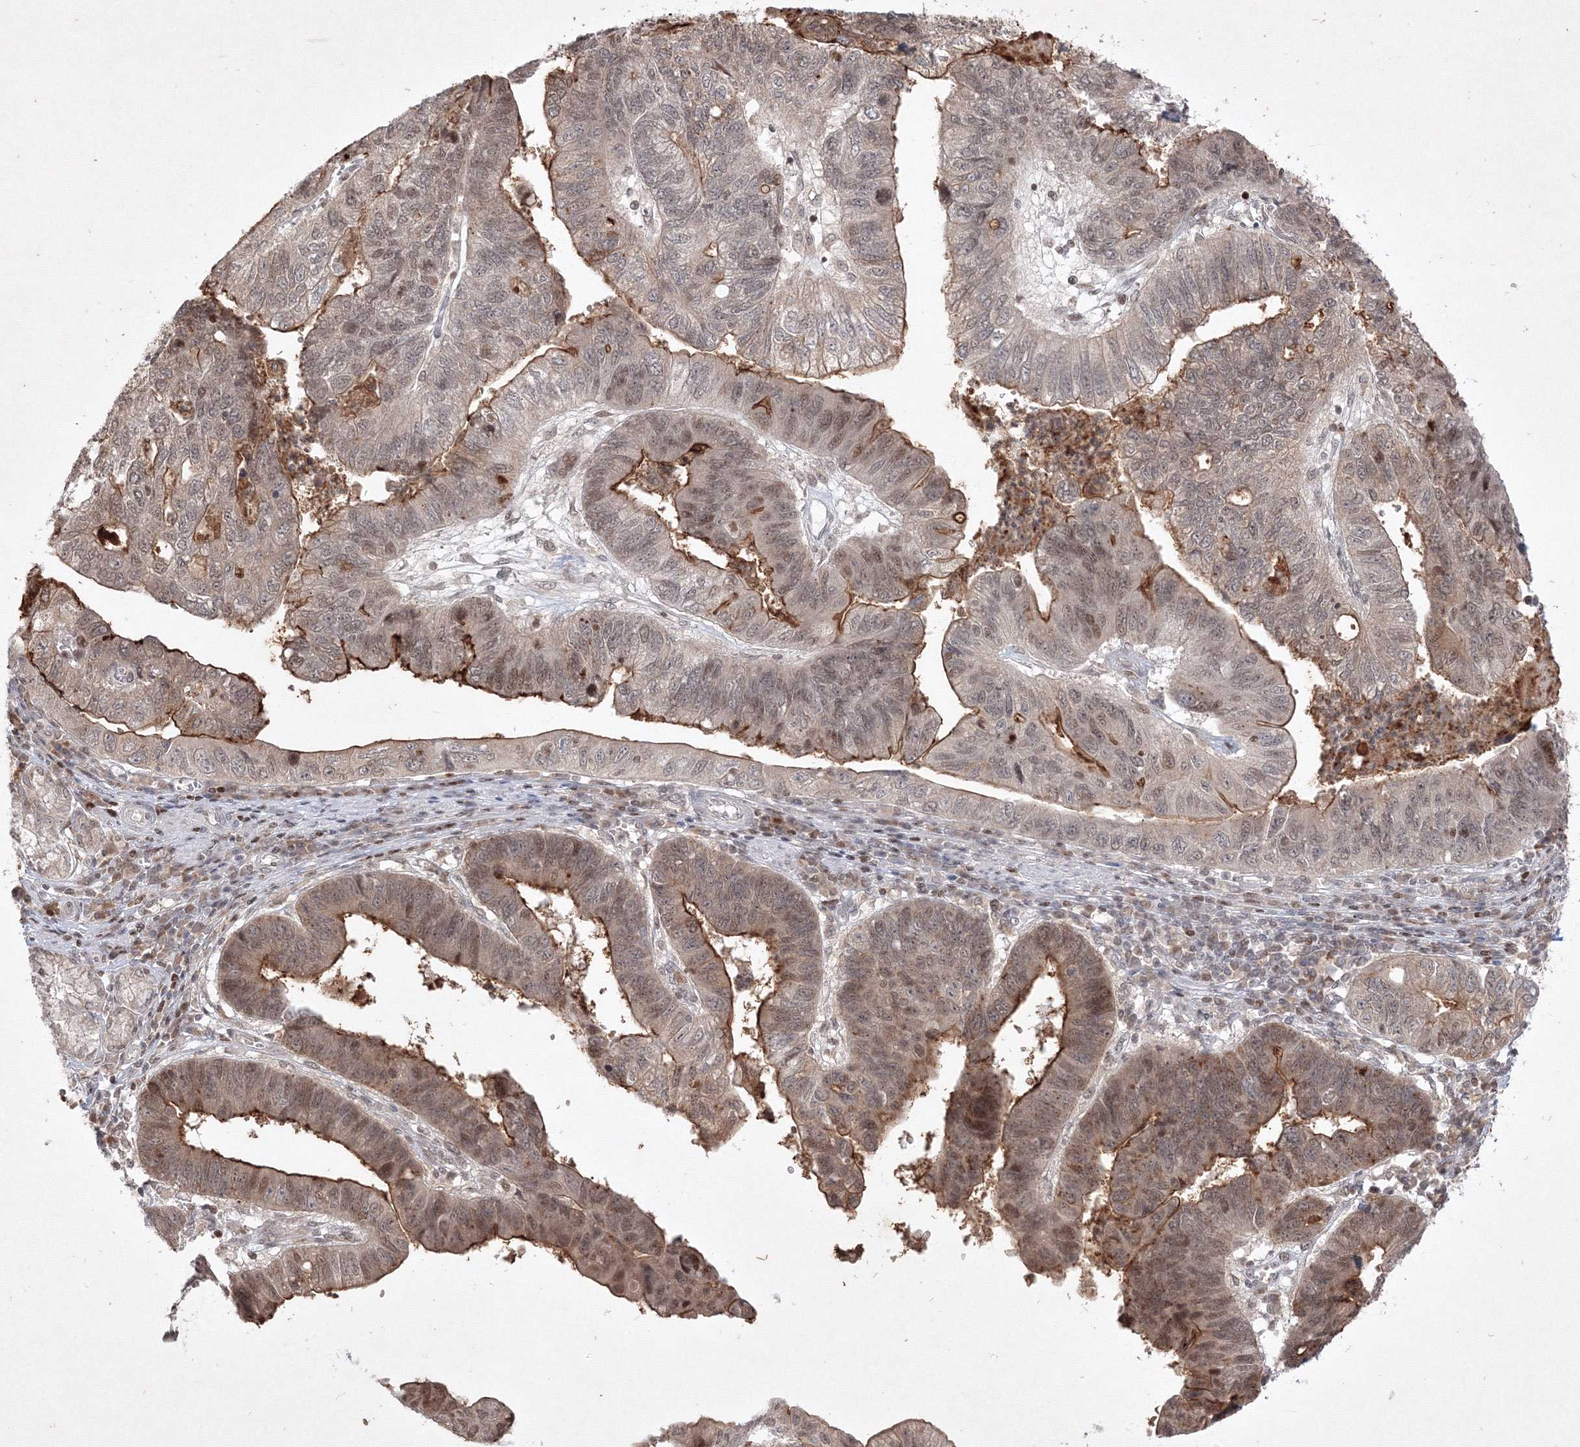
{"staining": {"intensity": "moderate", "quantity": "<25%", "location": "cytoplasmic/membranous,nuclear"}, "tissue": "stomach cancer", "cell_type": "Tumor cells", "image_type": "cancer", "snomed": [{"axis": "morphology", "description": "Adenocarcinoma, NOS"}, {"axis": "topography", "description": "Stomach"}], "caption": "A histopathology image showing moderate cytoplasmic/membranous and nuclear staining in approximately <25% of tumor cells in adenocarcinoma (stomach), as visualized by brown immunohistochemical staining.", "gene": "TAB1", "patient": {"sex": "male", "age": 59}}